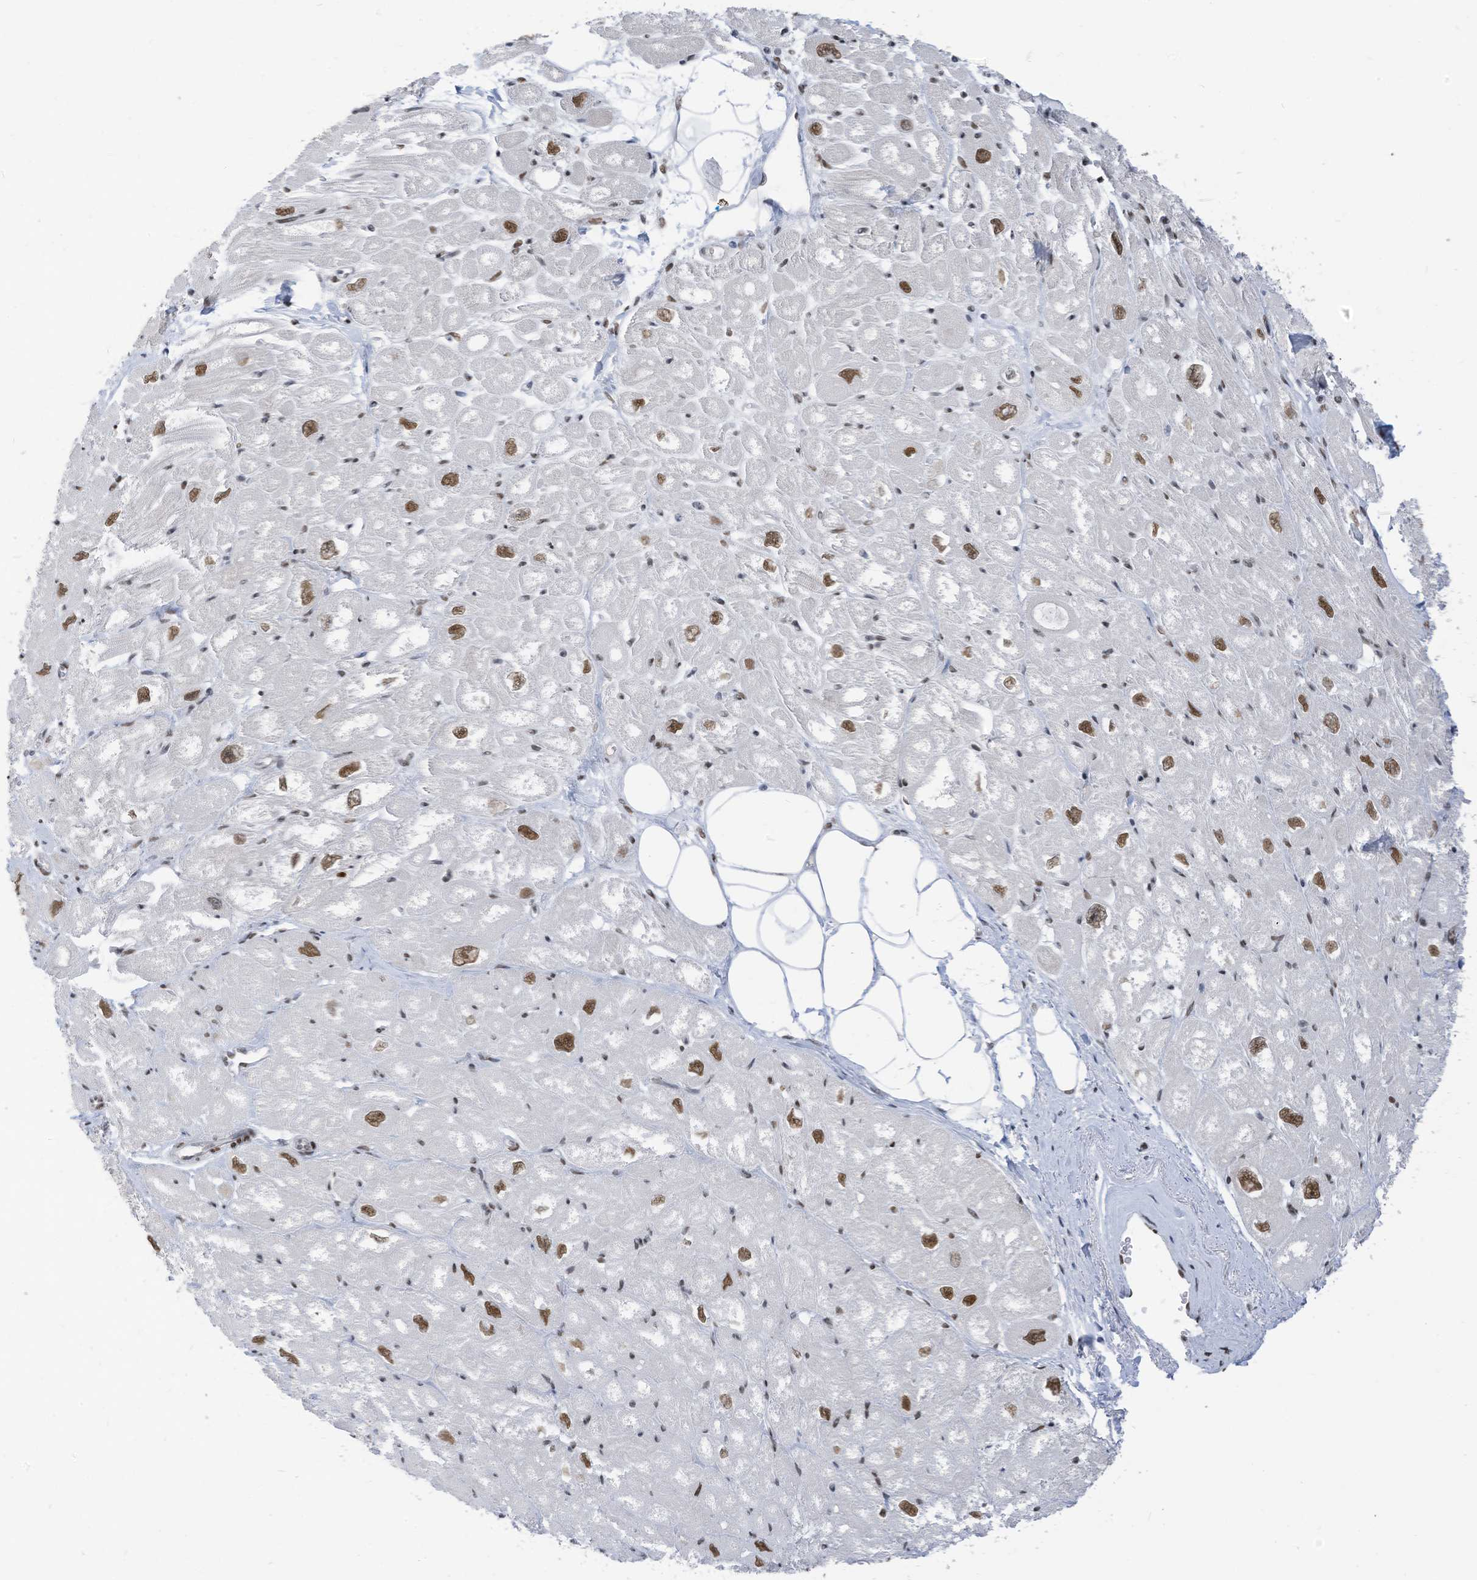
{"staining": {"intensity": "moderate", "quantity": "<25%", "location": "nuclear"}, "tissue": "heart muscle", "cell_type": "Cardiomyocytes", "image_type": "normal", "snomed": [{"axis": "morphology", "description": "Normal tissue, NOS"}, {"axis": "topography", "description": "Heart"}], "caption": "The micrograph displays staining of normal heart muscle, revealing moderate nuclear protein positivity (brown color) within cardiomyocytes. (brown staining indicates protein expression, while blue staining denotes nuclei).", "gene": "KHSRP", "patient": {"sex": "male", "age": 50}}